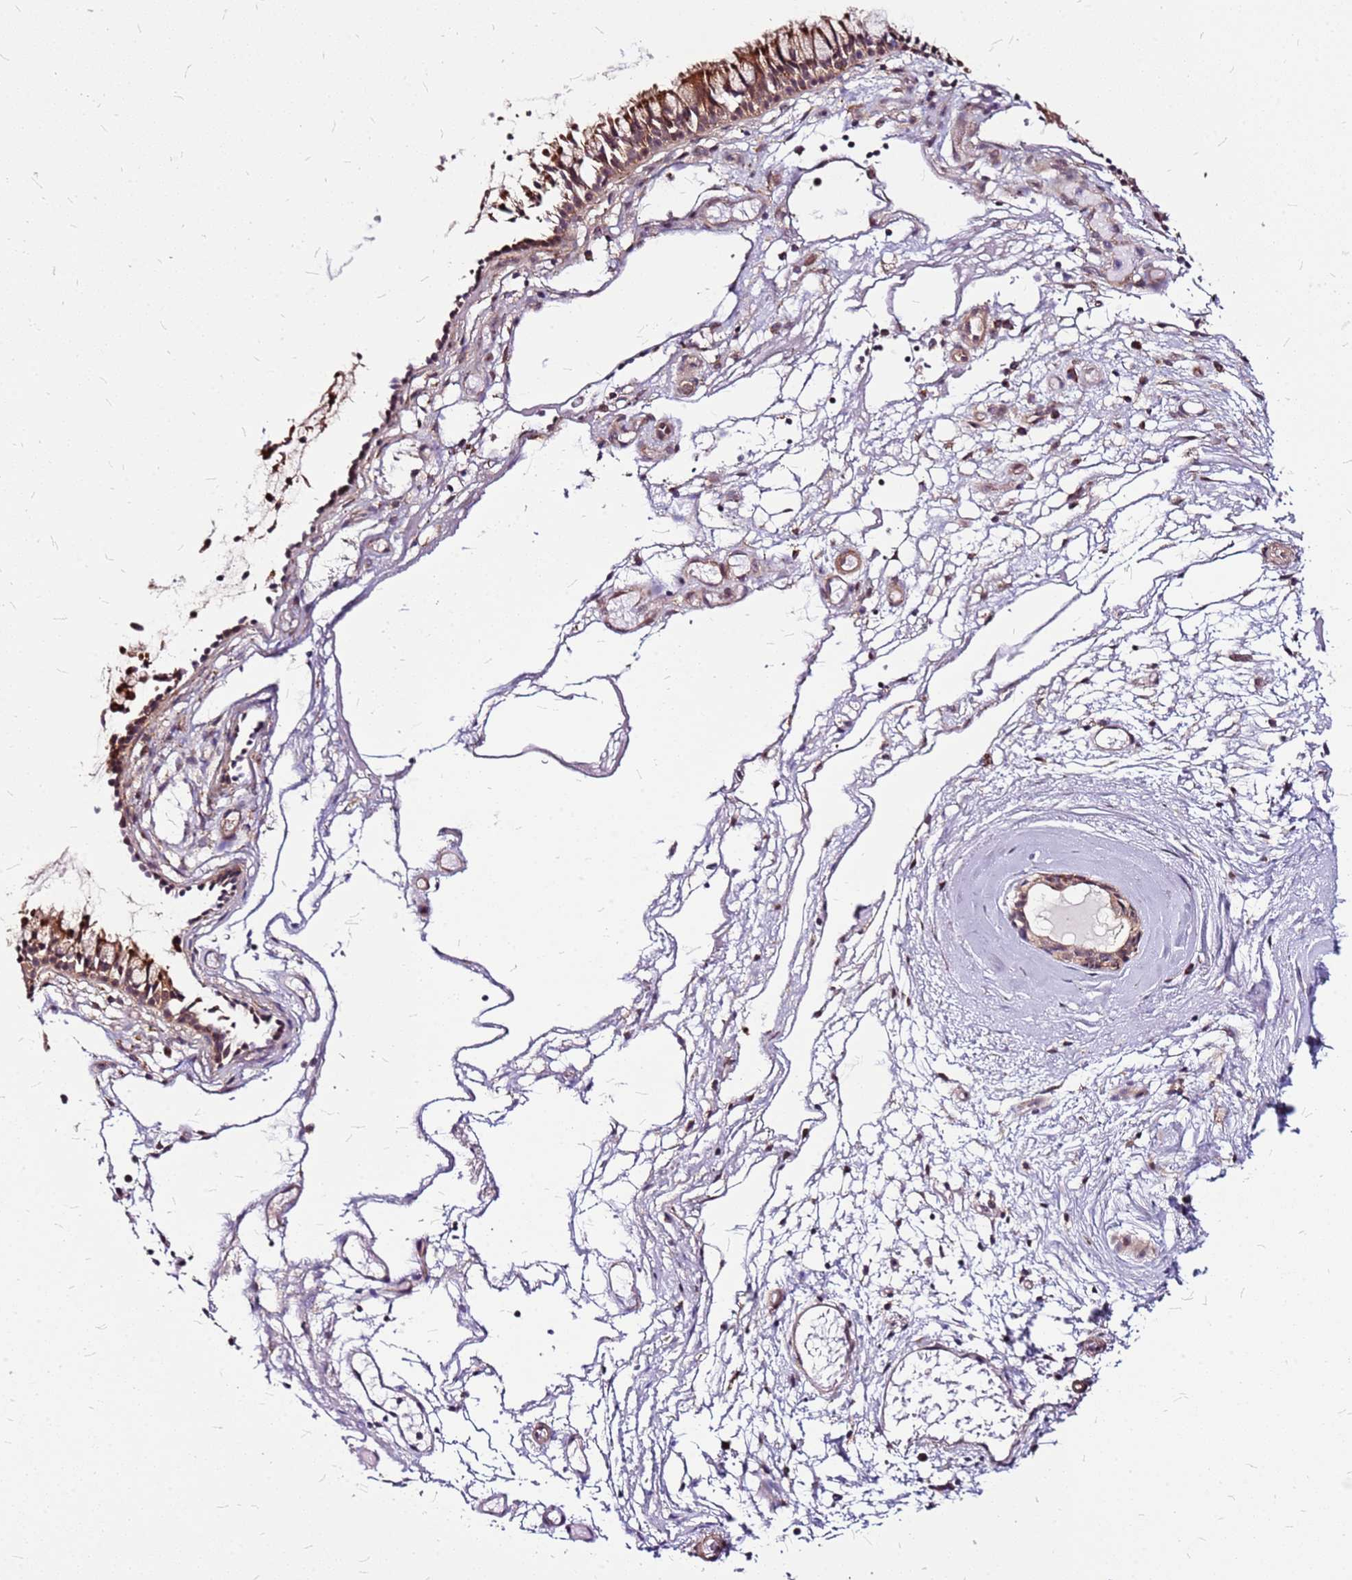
{"staining": {"intensity": "moderate", "quantity": ">75%", "location": "cytoplasmic/membranous"}, "tissue": "nasopharynx", "cell_type": "Respiratory epithelial cells", "image_type": "normal", "snomed": [{"axis": "morphology", "description": "Normal tissue, NOS"}, {"axis": "topography", "description": "Nasopharynx"}], "caption": "A histopathology image showing moderate cytoplasmic/membranous expression in about >75% of respiratory epithelial cells in normal nasopharynx, as visualized by brown immunohistochemical staining.", "gene": "OR51T1", "patient": {"sex": "male", "age": 82}}